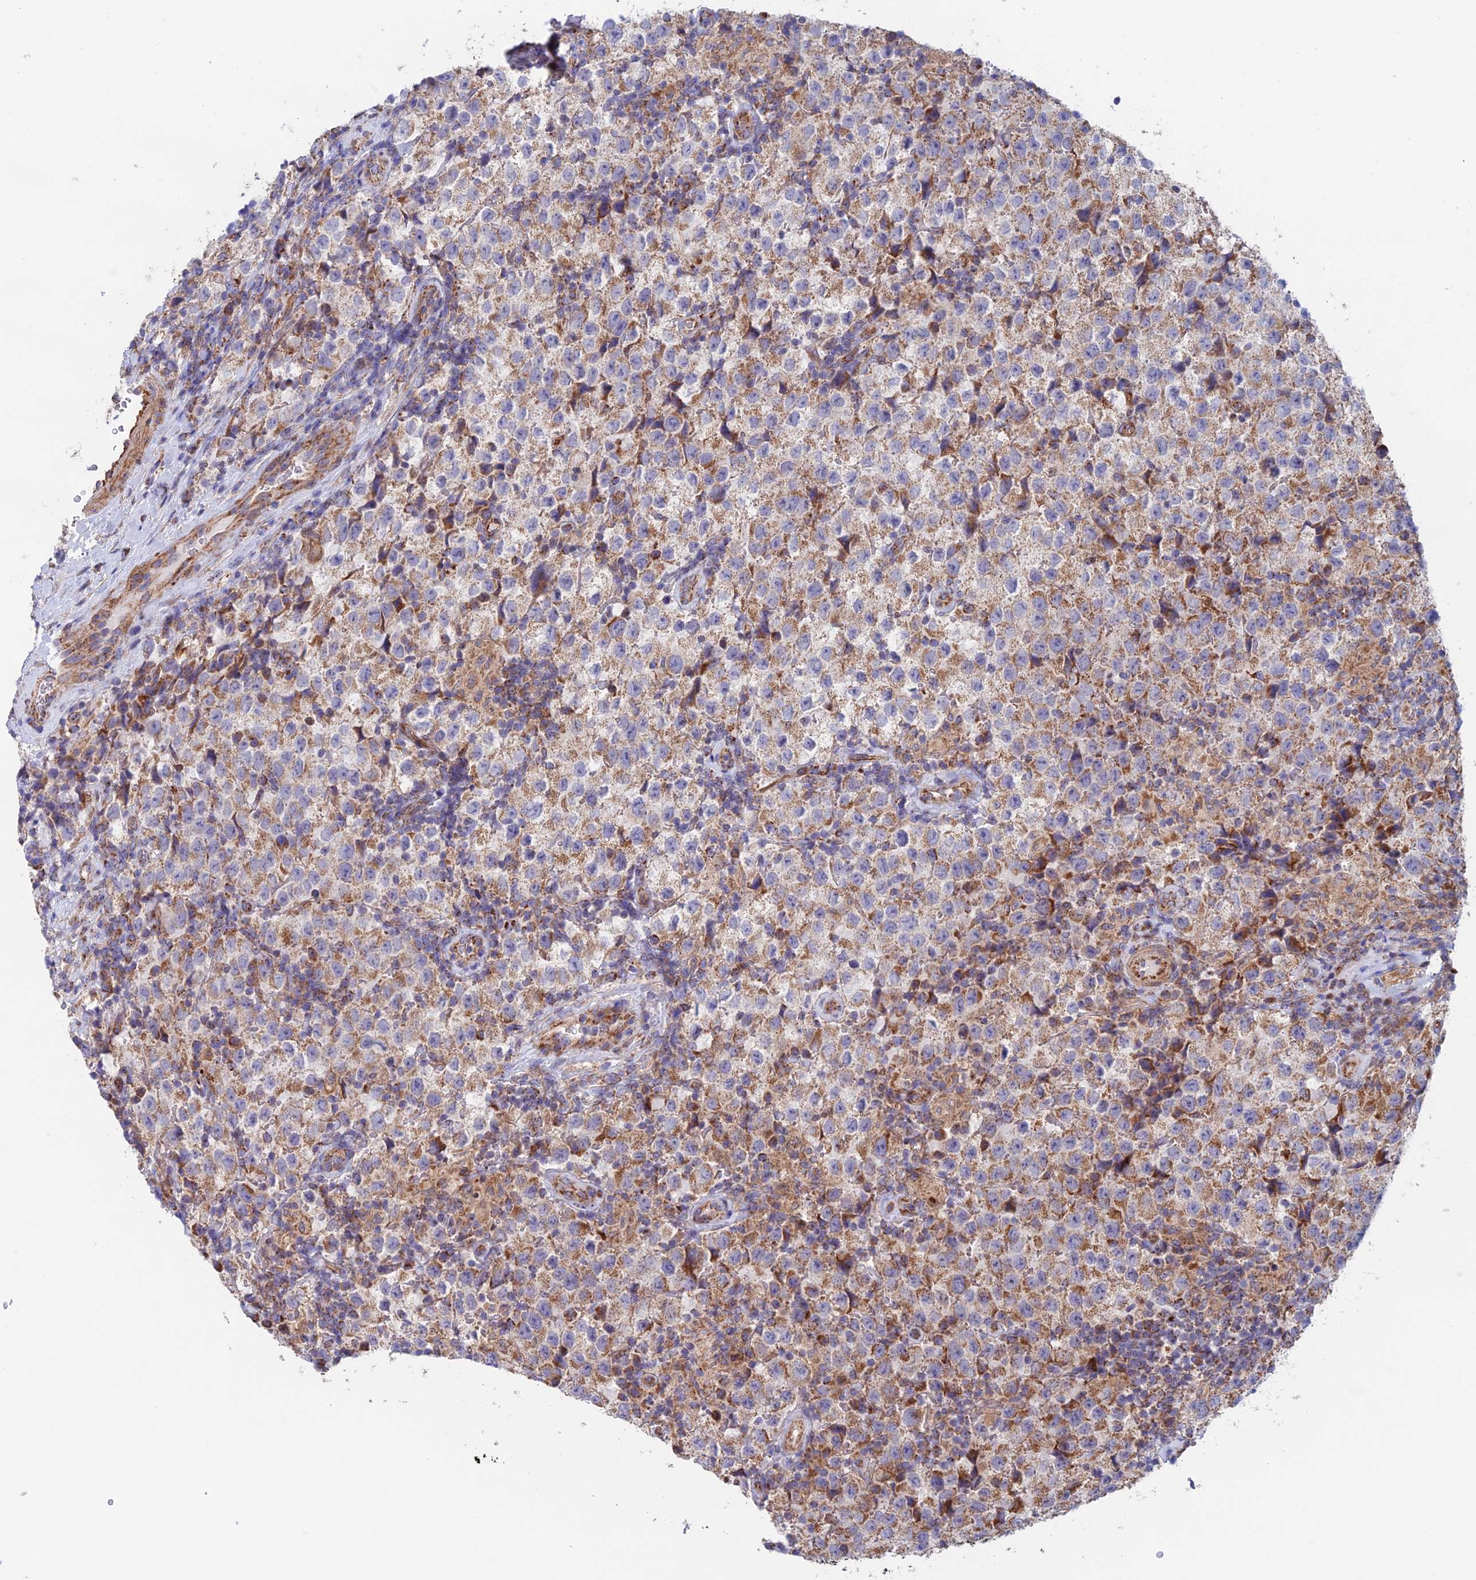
{"staining": {"intensity": "moderate", "quantity": ">75%", "location": "cytoplasmic/membranous"}, "tissue": "testis cancer", "cell_type": "Tumor cells", "image_type": "cancer", "snomed": [{"axis": "morphology", "description": "Seminoma, NOS"}, {"axis": "morphology", "description": "Carcinoma, Embryonal, NOS"}, {"axis": "topography", "description": "Testis"}], "caption": "Testis seminoma stained with a brown dye displays moderate cytoplasmic/membranous positive staining in approximately >75% of tumor cells.", "gene": "MRPL1", "patient": {"sex": "male", "age": 41}}